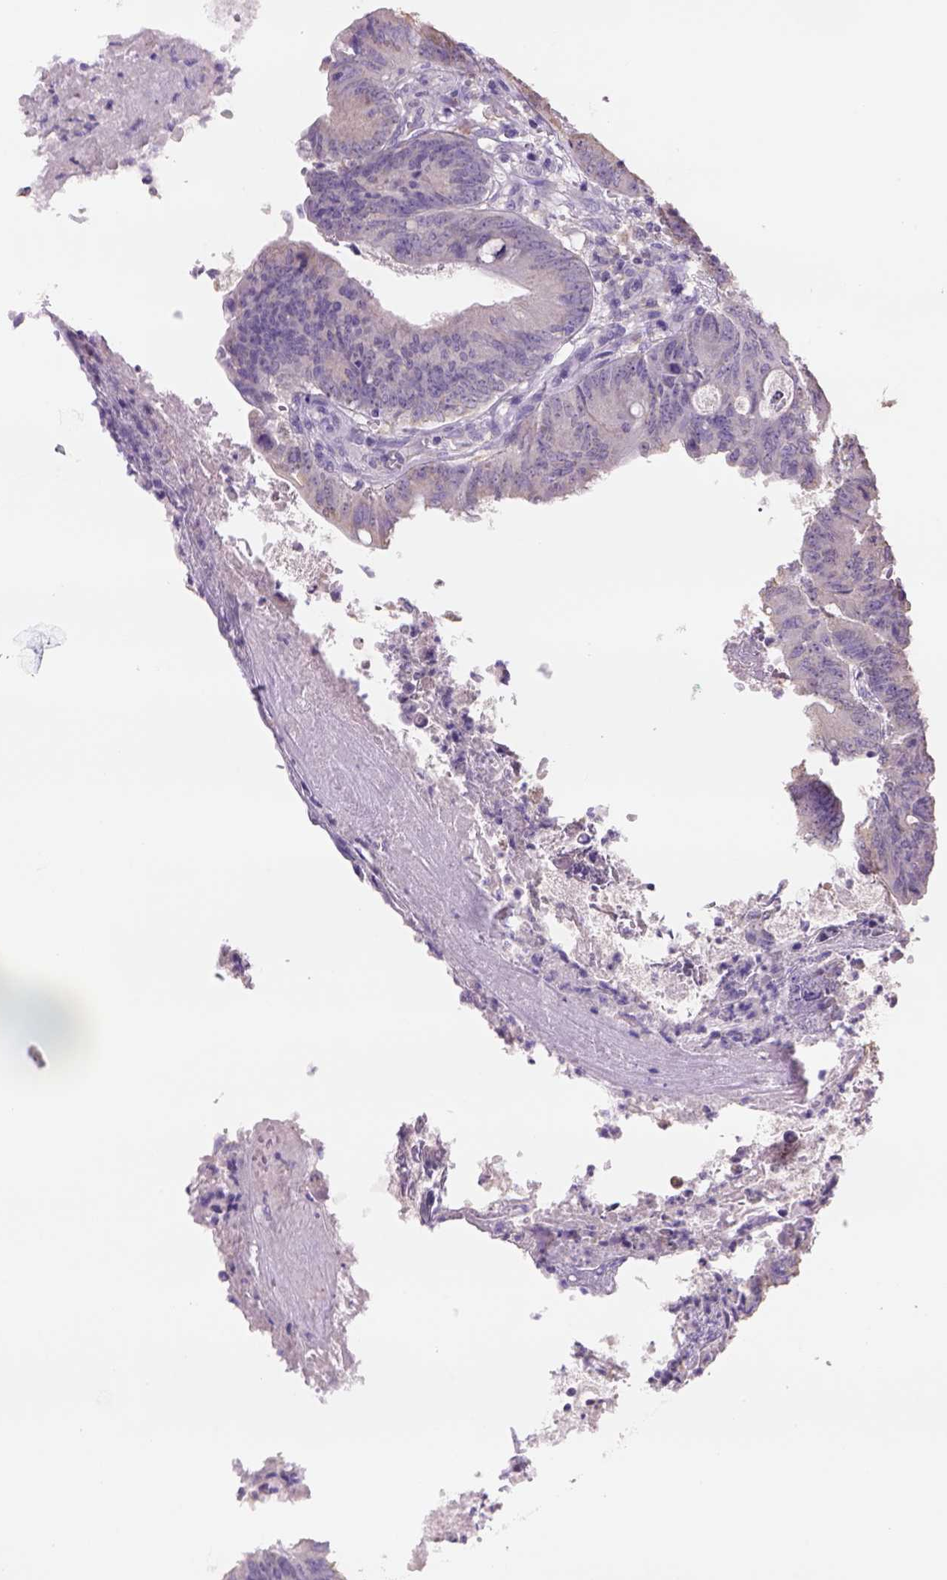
{"staining": {"intensity": "negative", "quantity": "none", "location": "none"}, "tissue": "colorectal cancer", "cell_type": "Tumor cells", "image_type": "cancer", "snomed": [{"axis": "morphology", "description": "Adenocarcinoma, NOS"}, {"axis": "topography", "description": "Colon"}], "caption": "Tumor cells show no significant protein staining in adenocarcinoma (colorectal). (Immunohistochemistry, brightfield microscopy, high magnification).", "gene": "NAALAD2", "patient": {"sex": "female", "age": 70}}